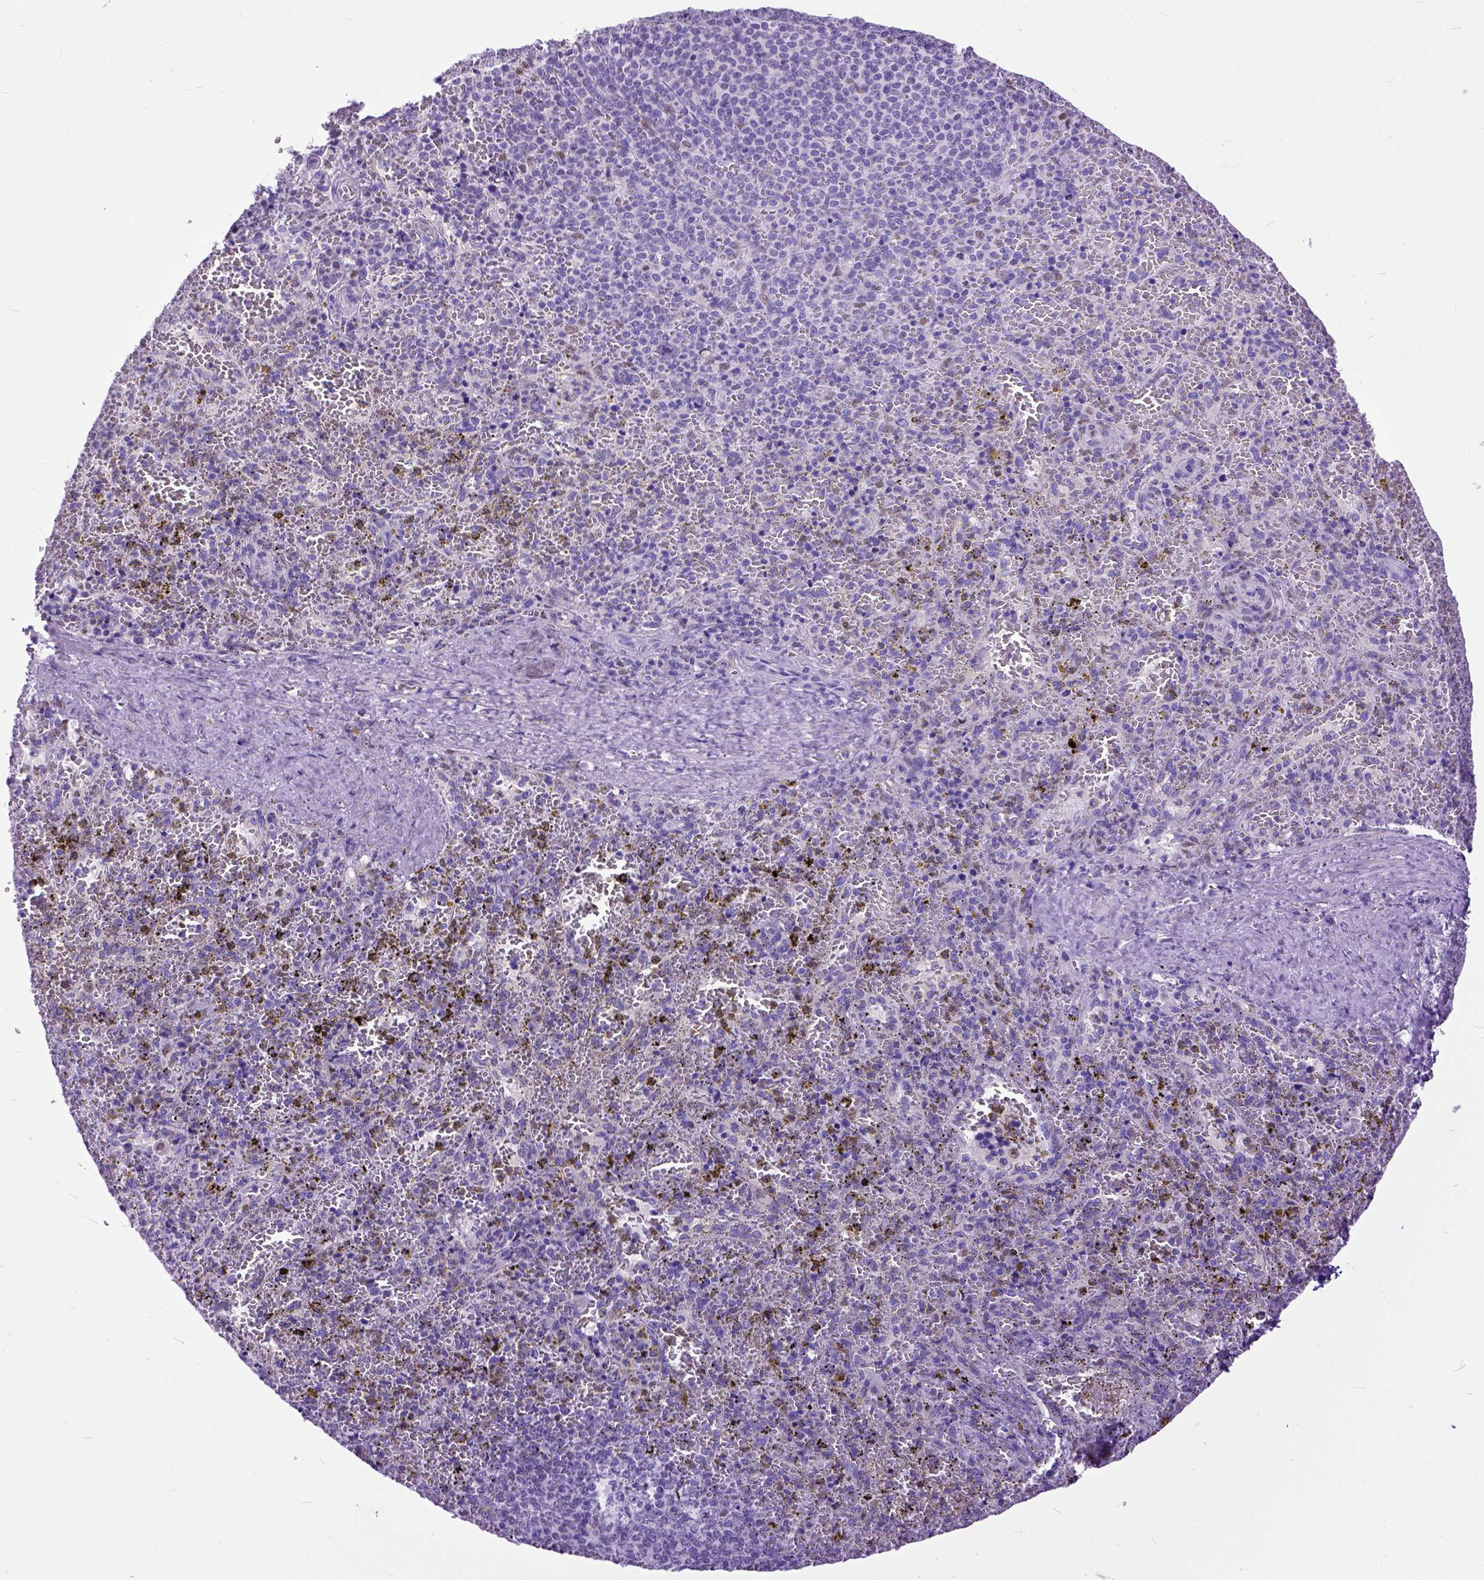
{"staining": {"intensity": "moderate", "quantity": "<25%", "location": "nuclear"}, "tissue": "spleen", "cell_type": "Cells in red pulp", "image_type": "normal", "snomed": [{"axis": "morphology", "description": "Normal tissue, NOS"}, {"axis": "topography", "description": "Spleen"}], "caption": "Moderate nuclear staining for a protein is present in approximately <25% of cells in red pulp of unremarkable spleen using immunohistochemistry.", "gene": "CRB1", "patient": {"sex": "female", "age": 50}}